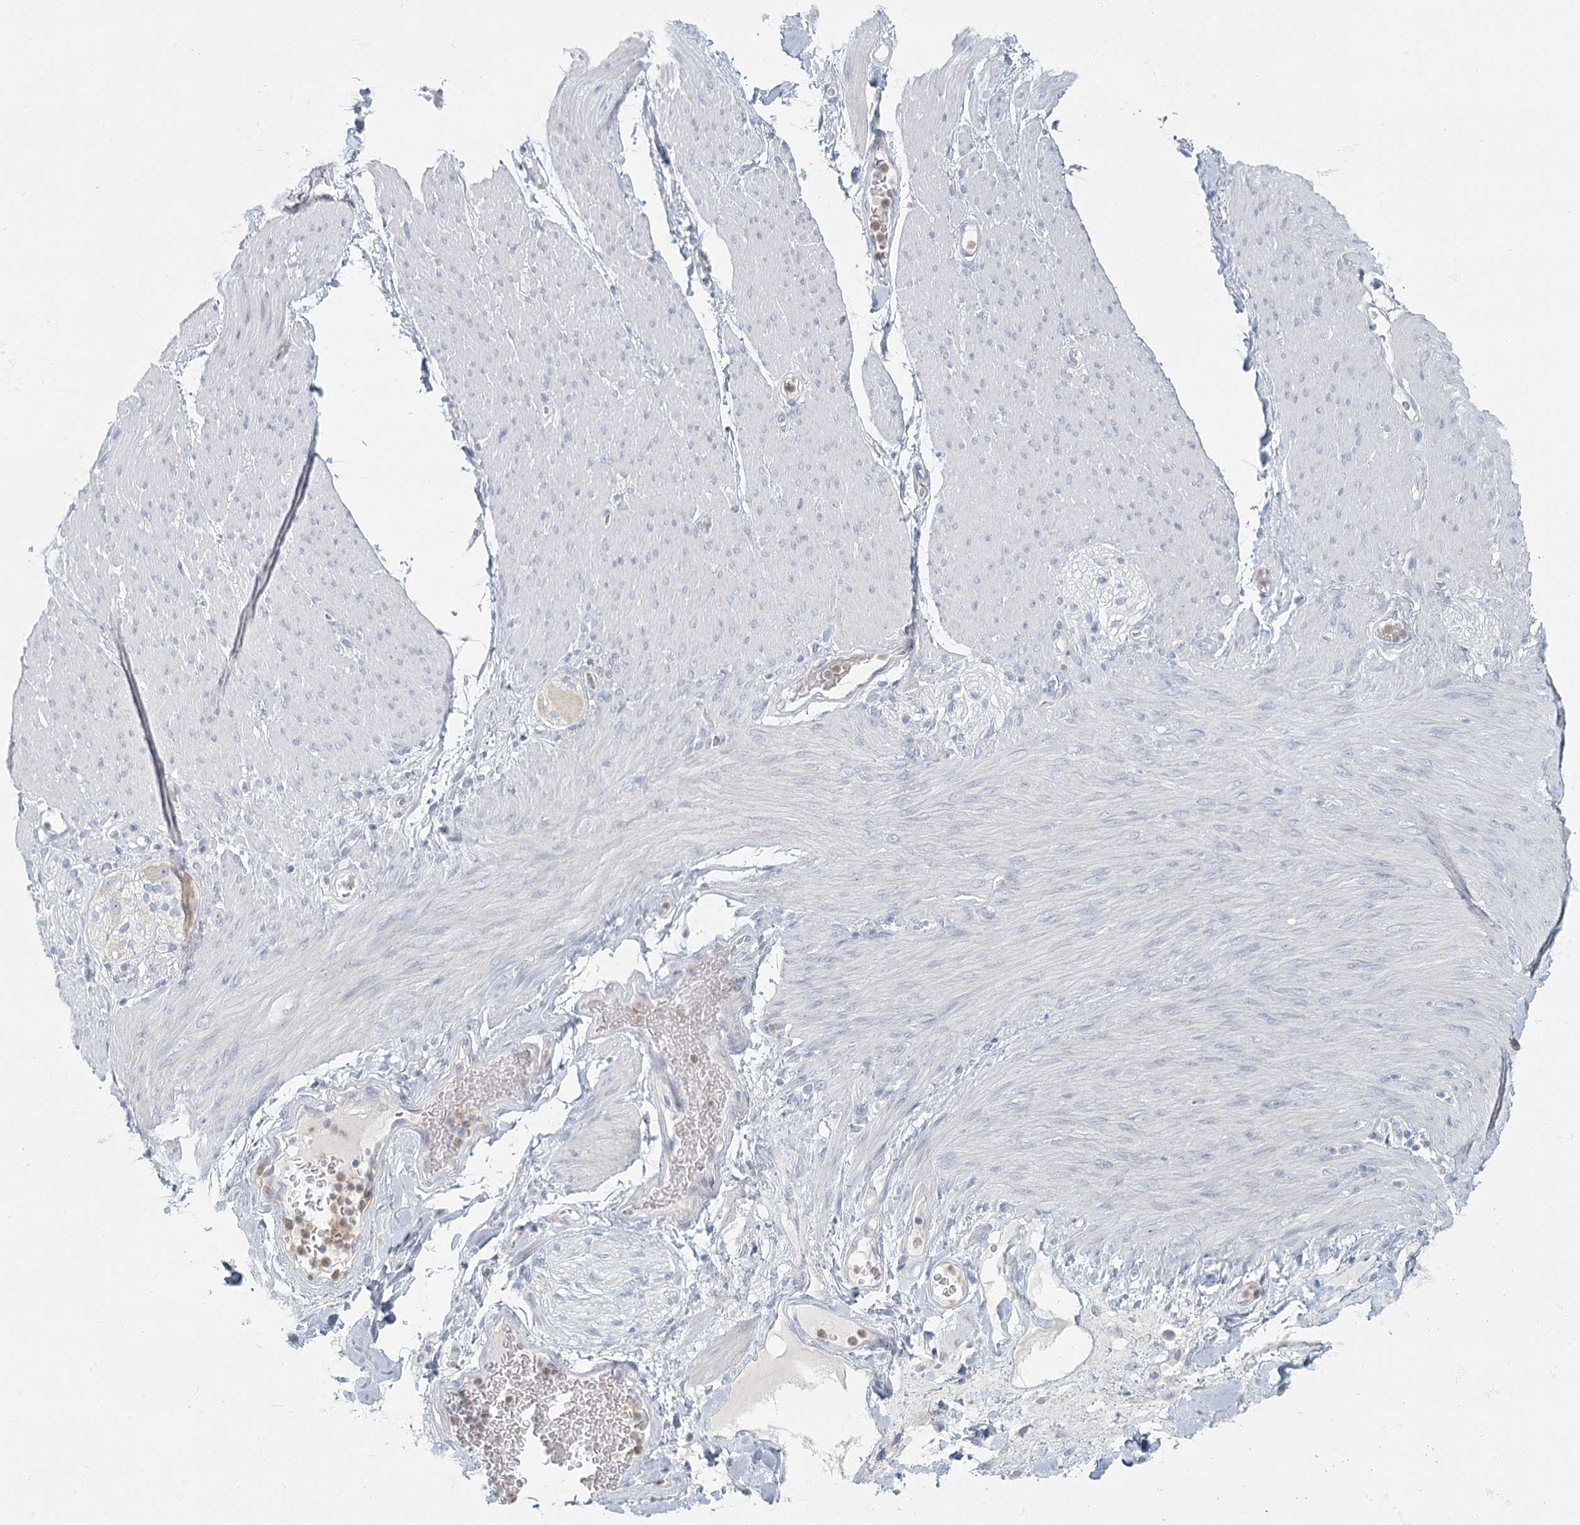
{"staining": {"intensity": "negative", "quantity": "none", "location": "none"}, "tissue": "adipose tissue", "cell_type": "Adipocytes", "image_type": "normal", "snomed": [{"axis": "morphology", "description": "Normal tissue, NOS"}, {"axis": "topography", "description": "Colon"}, {"axis": "topography", "description": "Peripheral nerve tissue"}], "caption": "Immunohistochemistry (IHC) of normal human adipose tissue reveals no staining in adipocytes. Nuclei are stained in blue.", "gene": "FAM110C", "patient": {"sex": "female", "age": 61}}